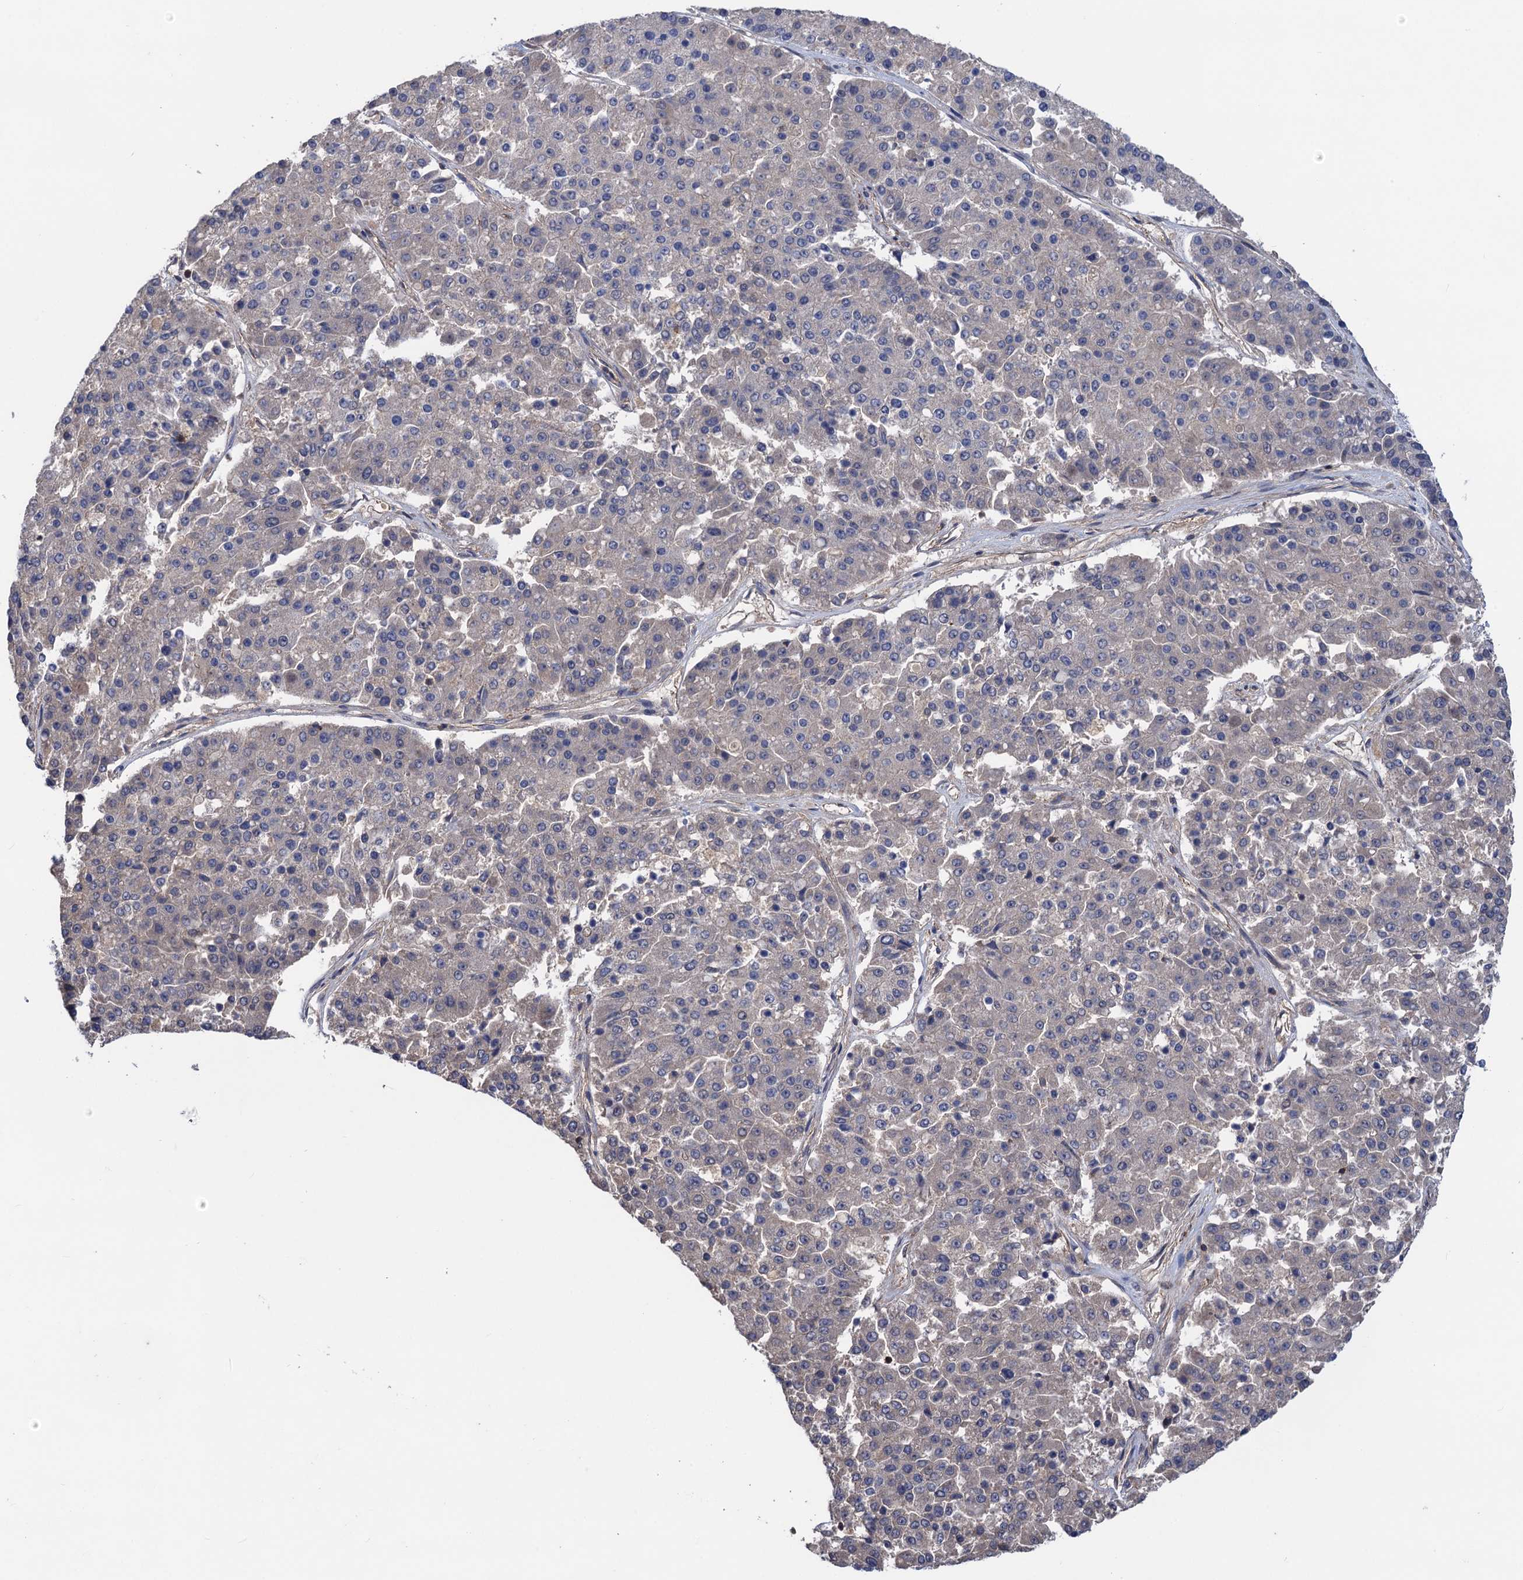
{"staining": {"intensity": "weak", "quantity": "<25%", "location": "cytoplasmic/membranous"}, "tissue": "pancreatic cancer", "cell_type": "Tumor cells", "image_type": "cancer", "snomed": [{"axis": "morphology", "description": "Adenocarcinoma, NOS"}, {"axis": "topography", "description": "Pancreas"}], "caption": "Protein analysis of adenocarcinoma (pancreatic) demonstrates no significant positivity in tumor cells.", "gene": "DGKA", "patient": {"sex": "male", "age": 50}}